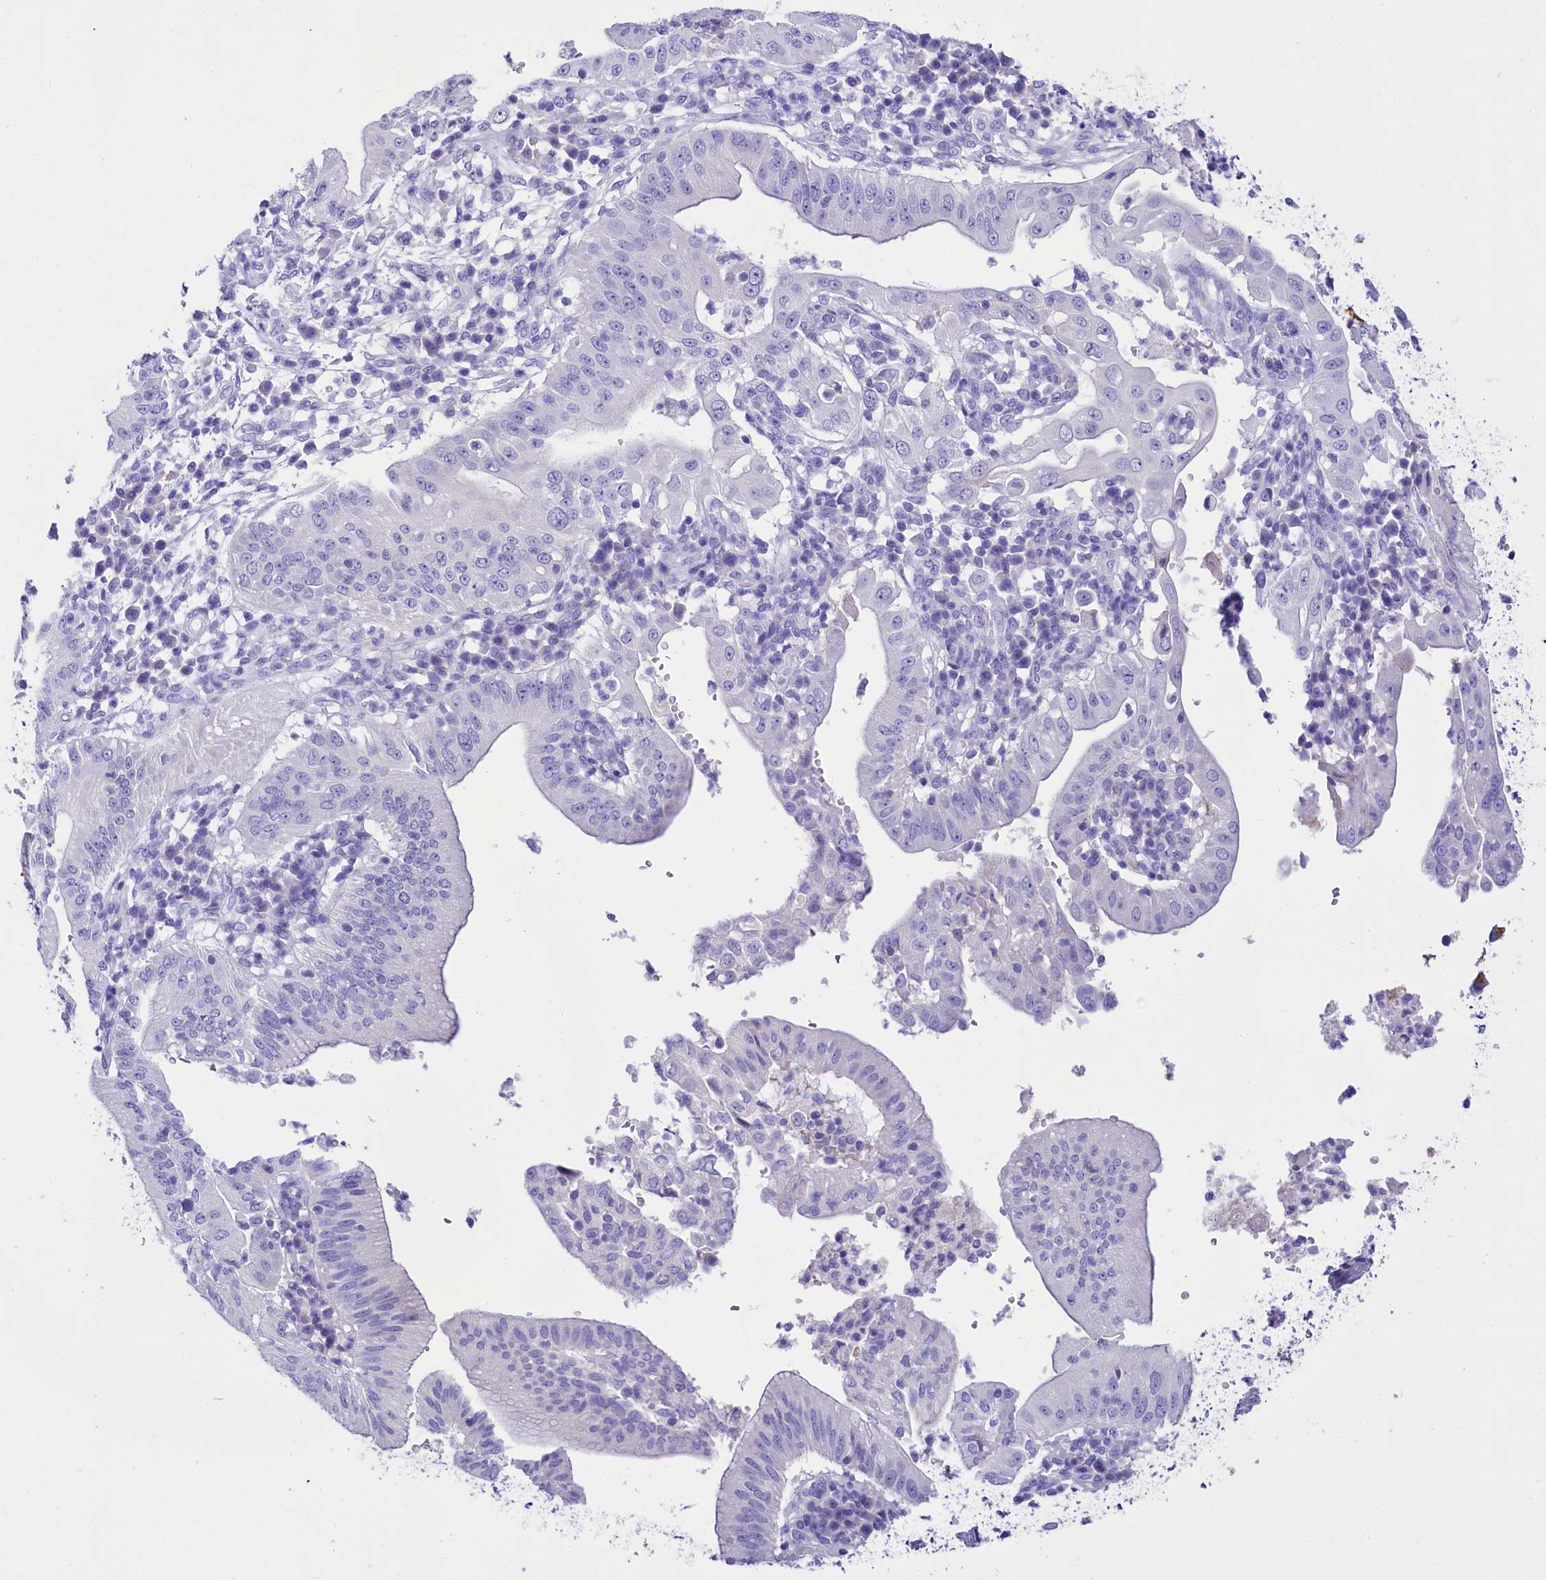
{"staining": {"intensity": "negative", "quantity": "none", "location": "none"}, "tissue": "pancreatic cancer", "cell_type": "Tumor cells", "image_type": "cancer", "snomed": [{"axis": "morphology", "description": "Adenocarcinoma, NOS"}, {"axis": "topography", "description": "Pancreas"}], "caption": "Tumor cells show no significant expression in pancreatic cancer.", "gene": "TTC36", "patient": {"sex": "male", "age": 68}}